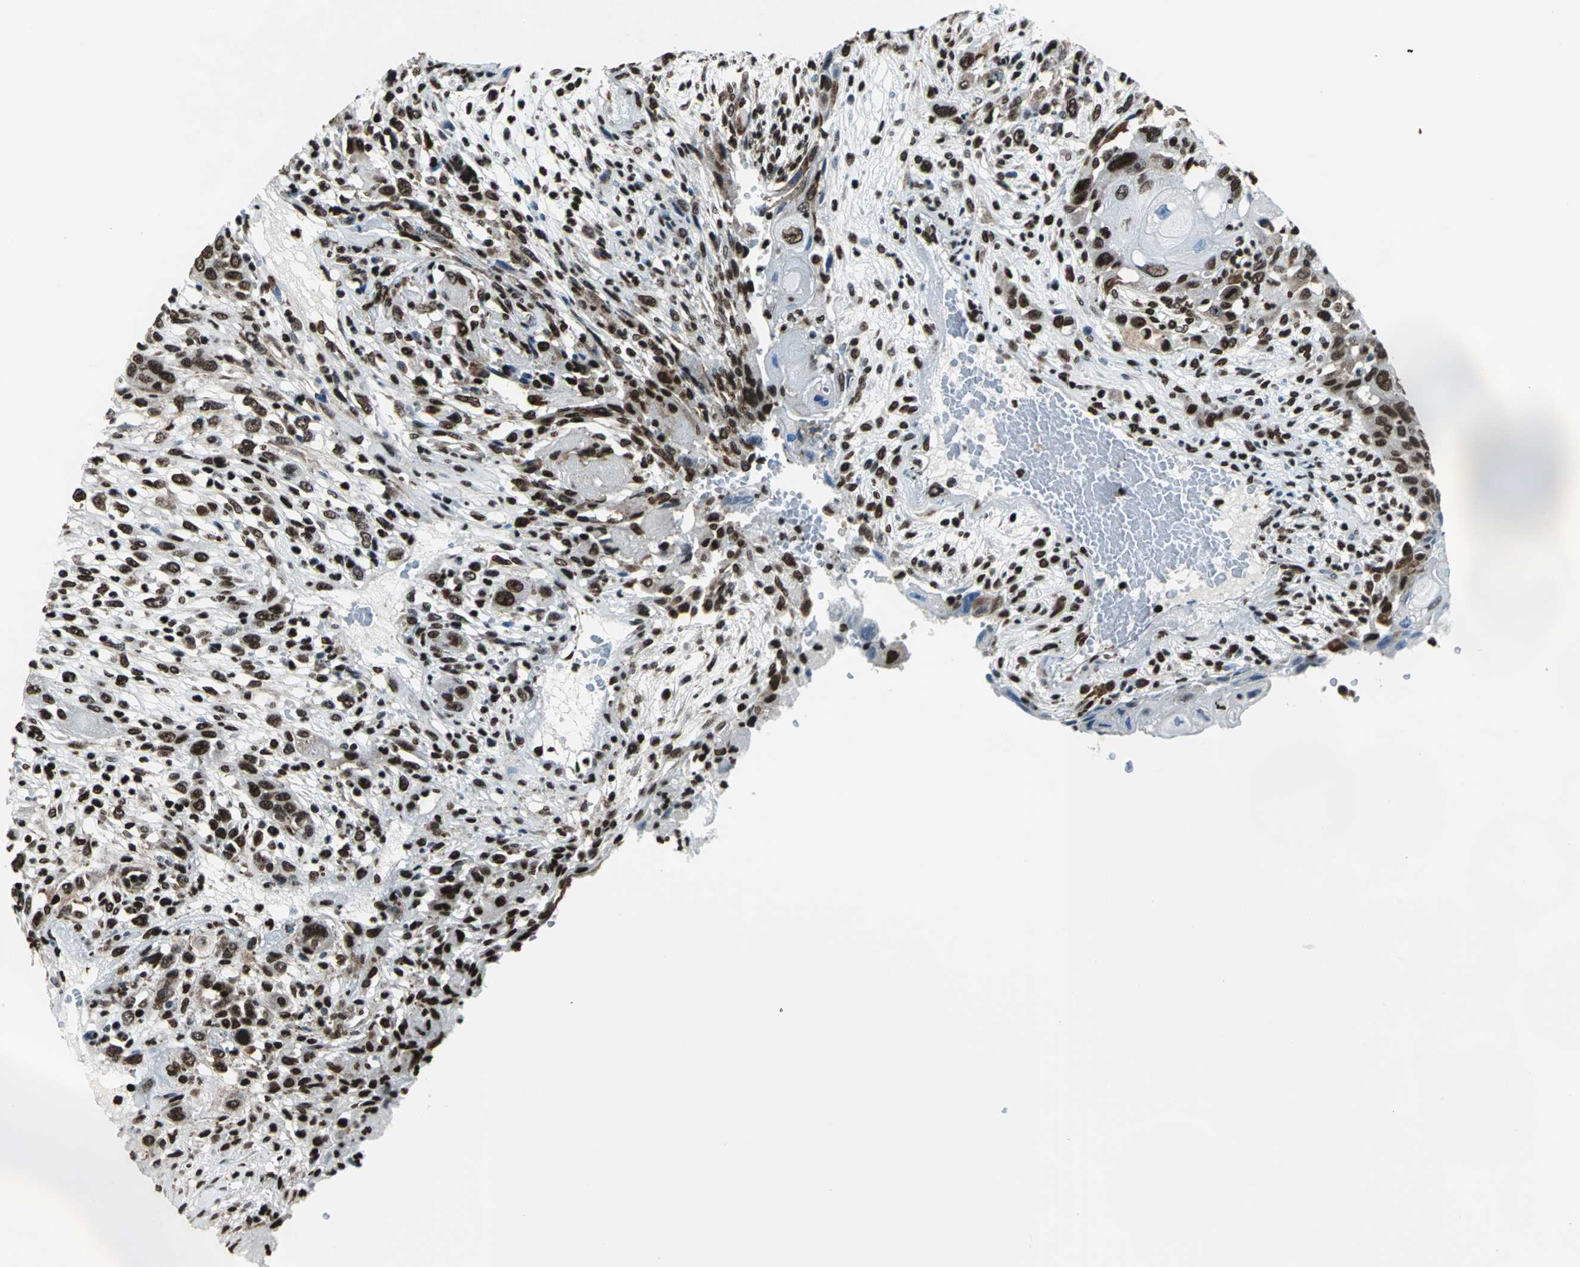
{"staining": {"intensity": "strong", "quantity": ">75%", "location": "nuclear"}, "tissue": "head and neck cancer", "cell_type": "Tumor cells", "image_type": "cancer", "snomed": [{"axis": "morphology", "description": "Necrosis, NOS"}, {"axis": "morphology", "description": "Neoplasm, malignant, NOS"}, {"axis": "topography", "description": "Salivary gland"}, {"axis": "topography", "description": "Head-Neck"}], "caption": "Immunohistochemical staining of human head and neck cancer exhibits high levels of strong nuclear protein staining in about >75% of tumor cells.", "gene": "APEX1", "patient": {"sex": "male", "age": 43}}